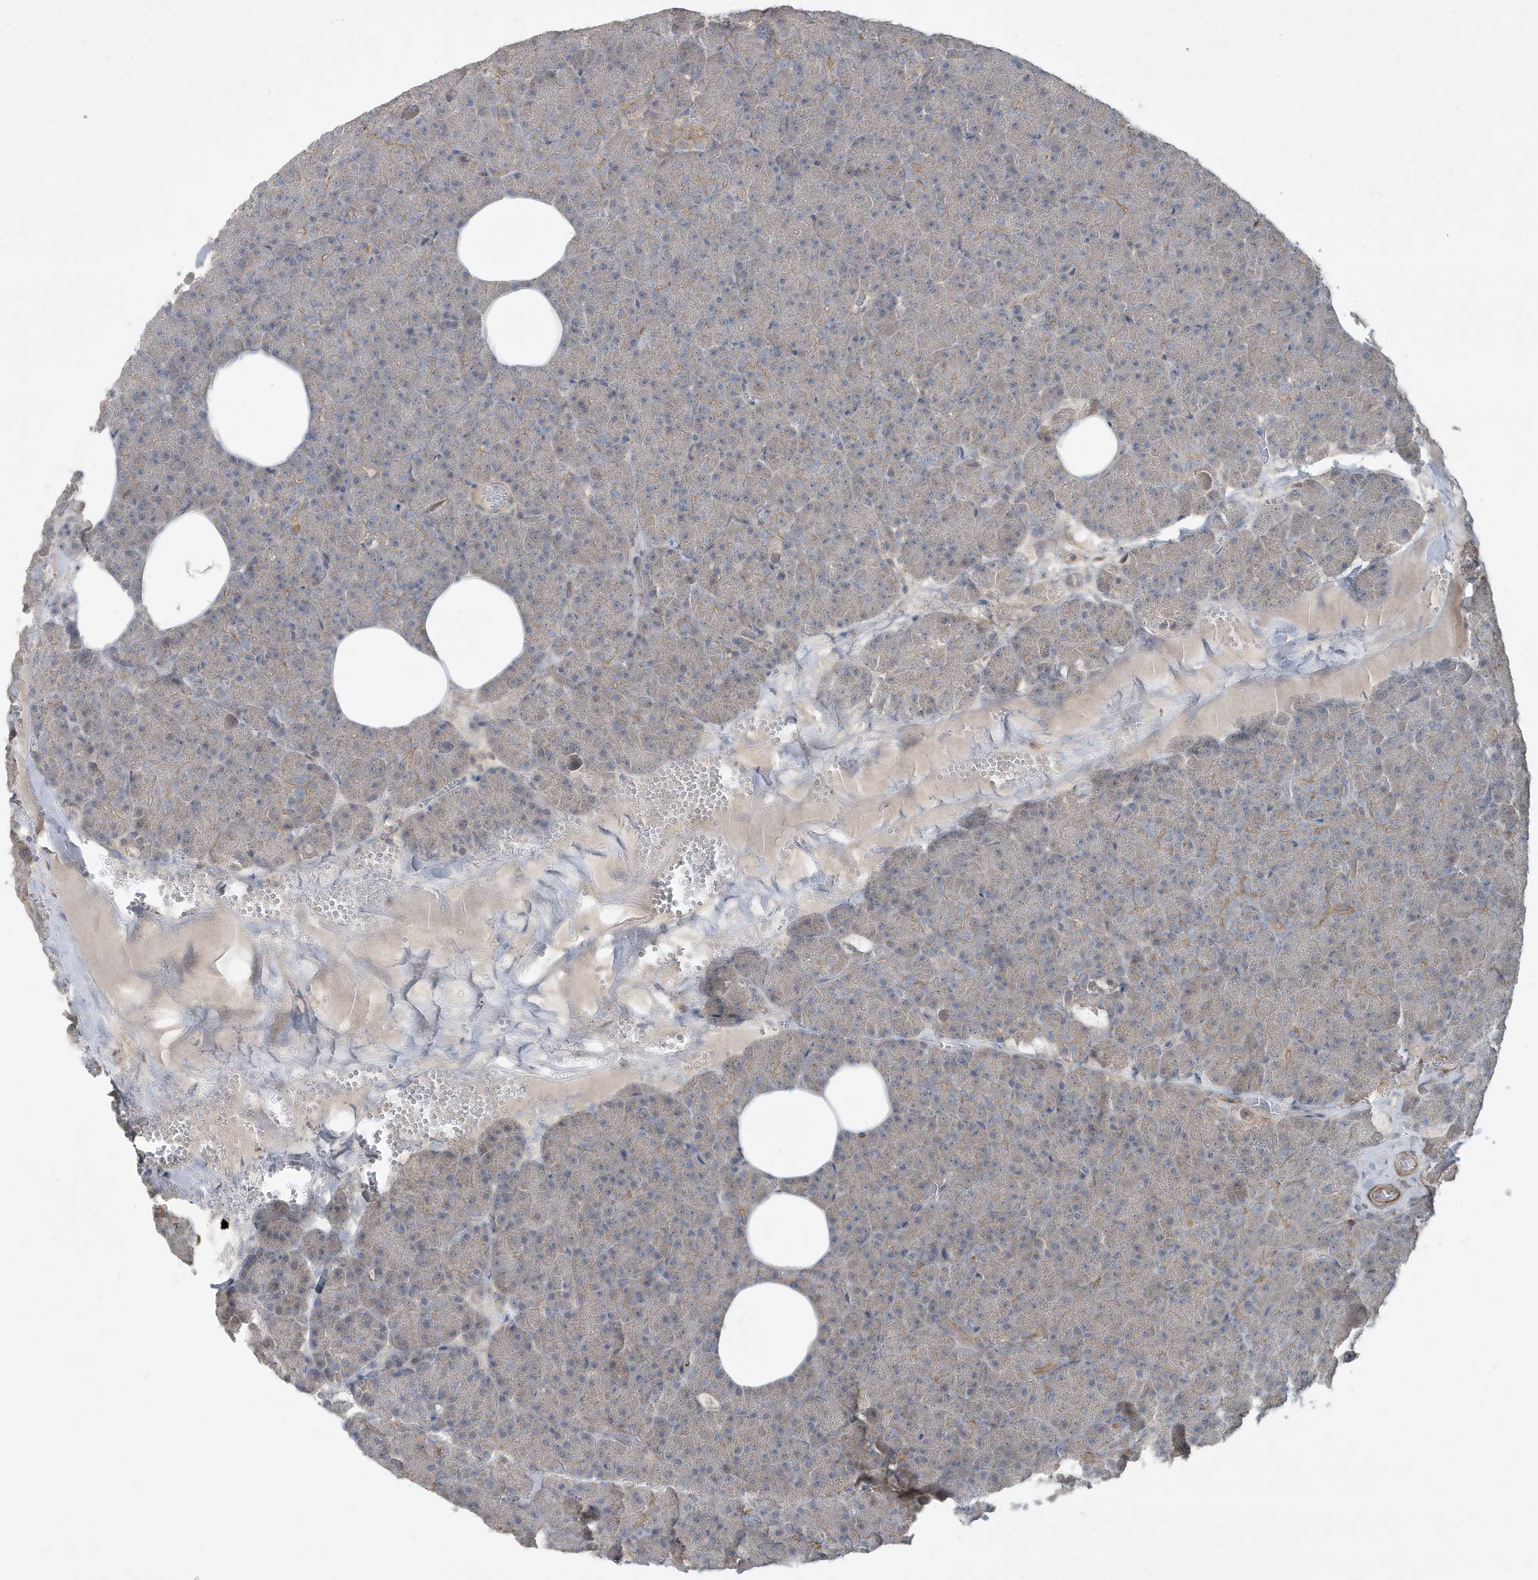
{"staining": {"intensity": "weak", "quantity": "<25%", "location": "cytoplasmic/membranous"}, "tissue": "pancreas", "cell_type": "Exocrine glandular cells", "image_type": "normal", "snomed": [{"axis": "morphology", "description": "Normal tissue, NOS"}, {"axis": "morphology", "description": "Carcinoid, malignant, NOS"}, {"axis": "topography", "description": "Pancreas"}], "caption": "The histopathology image exhibits no significant staining in exocrine glandular cells of pancreas.", "gene": "PRRT3", "patient": {"sex": "female", "age": 35}}